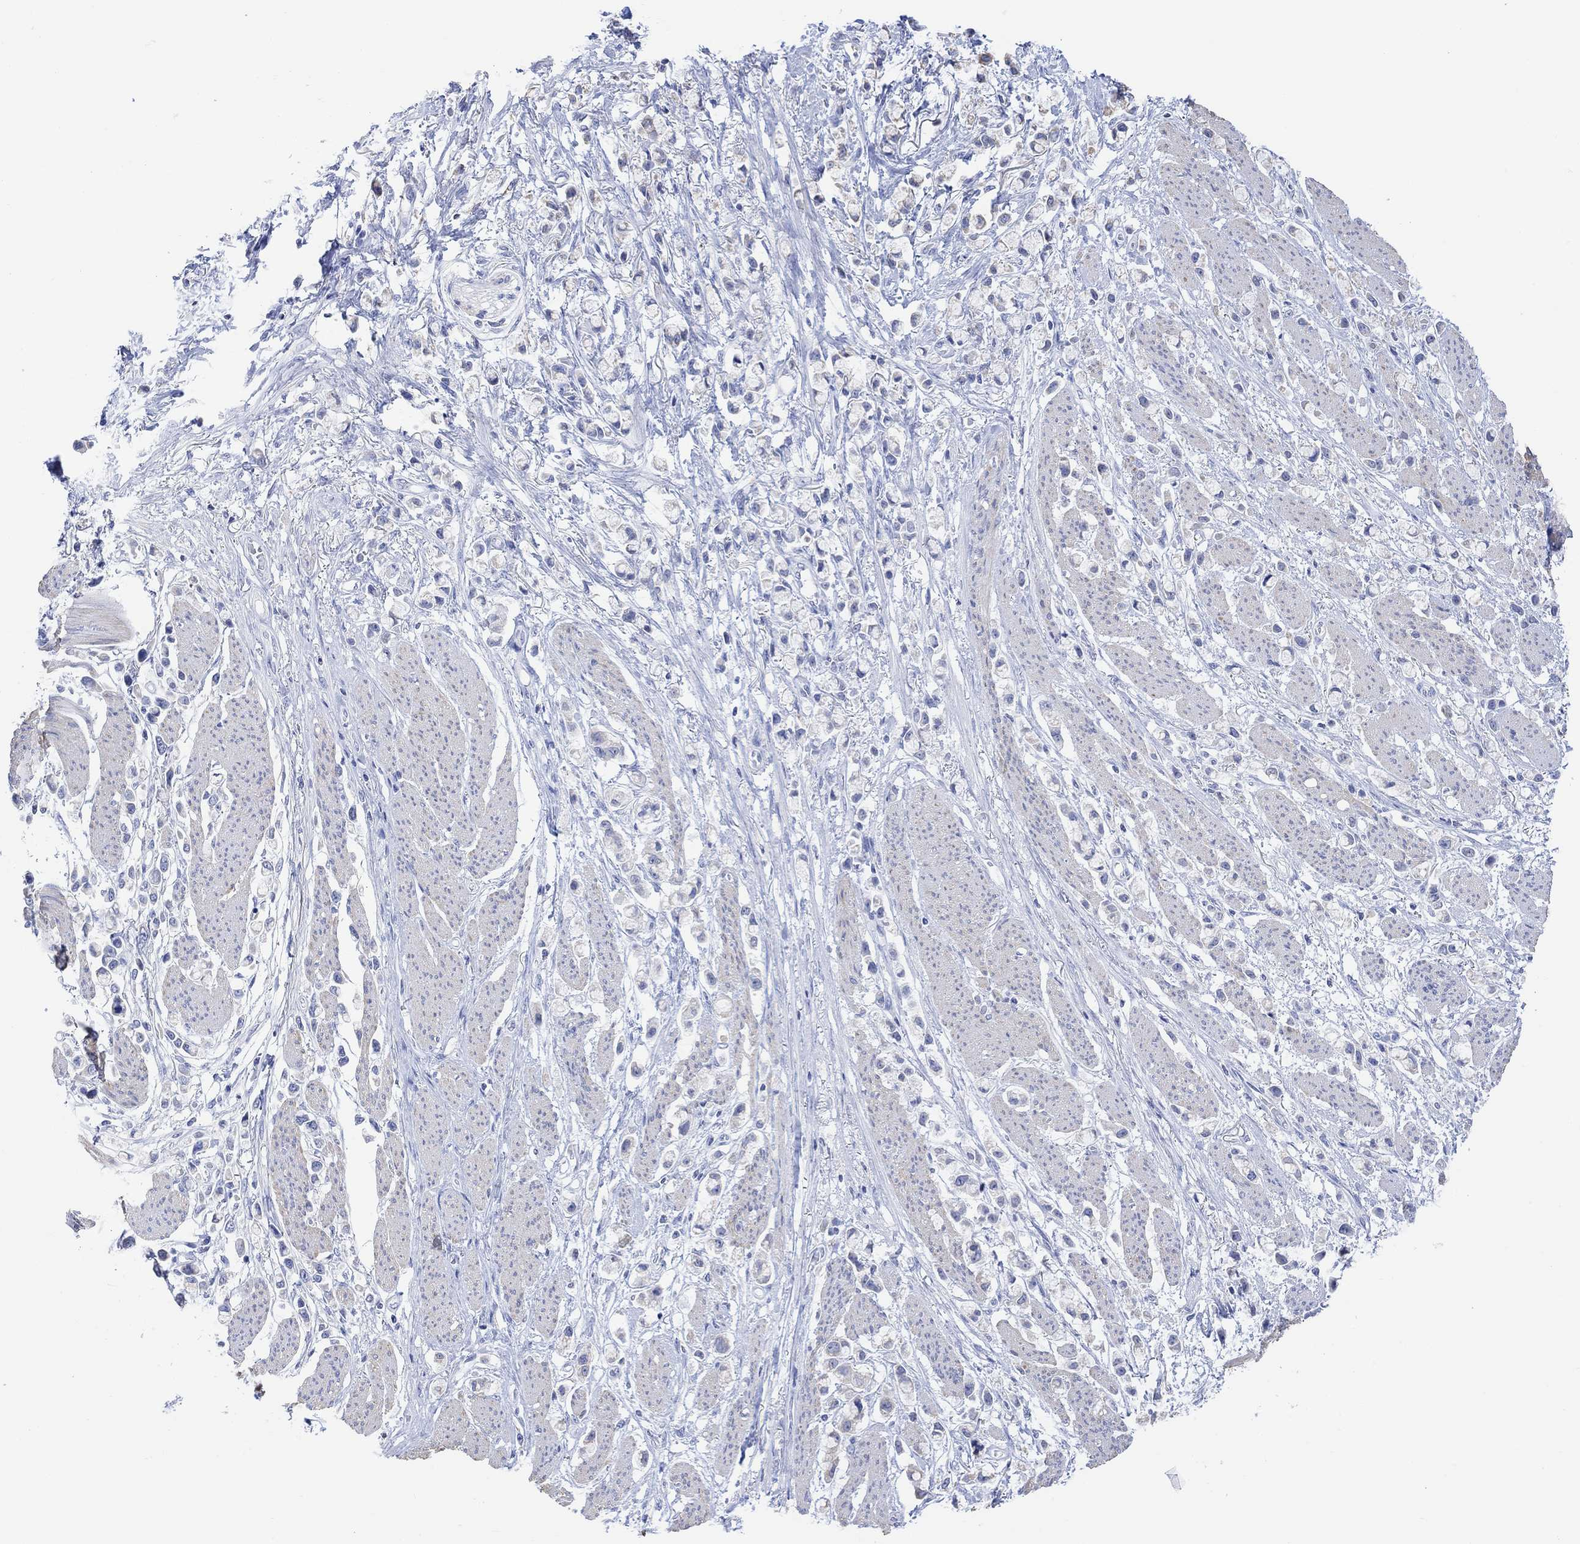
{"staining": {"intensity": "negative", "quantity": "none", "location": "none"}, "tissue": "stomach cancer", "cell_type": "Tumor cells", "image_type": "cancer", "snomed": [{"axis": "morphology", "description": "Adenocarcinoma, NOS"}, {"axis": "topography", "description": "Stomach"}], "caption": "Immunohistochemical staining of stomach cancer exhibits no significant expression in tumor cells. Nuclei are stained in blue.", "gene": "SYT12", "patient": {"sex": "female", "age": 81}}